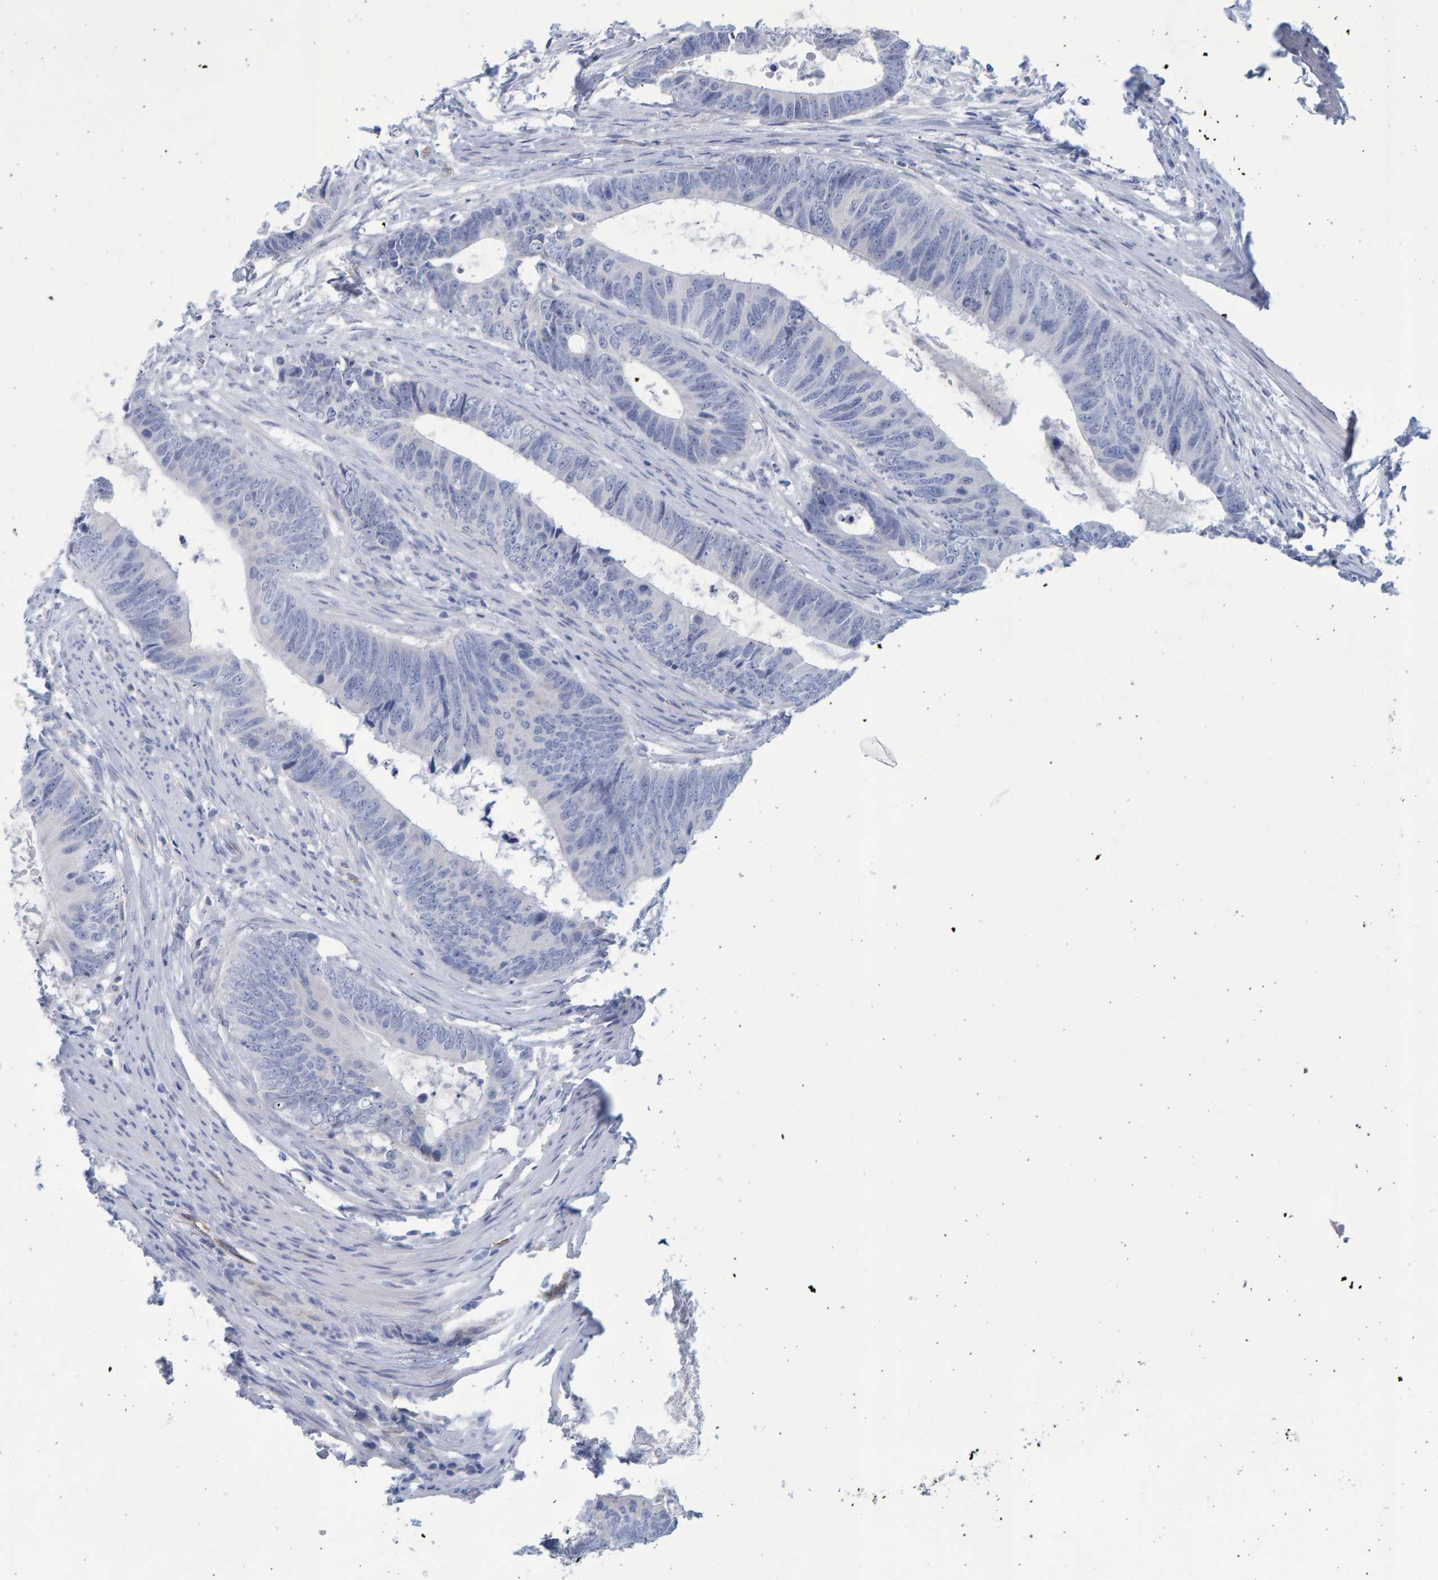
{"staining": {"intensity": "negative", "quantity": "none", "location": "none"}, "tissue": "colorectal cancer", "cell_type": "Tumor cells", "image_type": "cancer", "snomed": [{"axis": "morphology", "description": "Adenocarcinoma, NOS"}, {"axis": "topography", "description": "Colon"}], "caption": "DAB (3,3'-diaminobenzidine) immunohistochemical staining of colorectal adenocarcinoma displays no significant positivity in tumor cells.", "gene": "SLC34A3", "patient": {"sex": "male", "age": 56}}